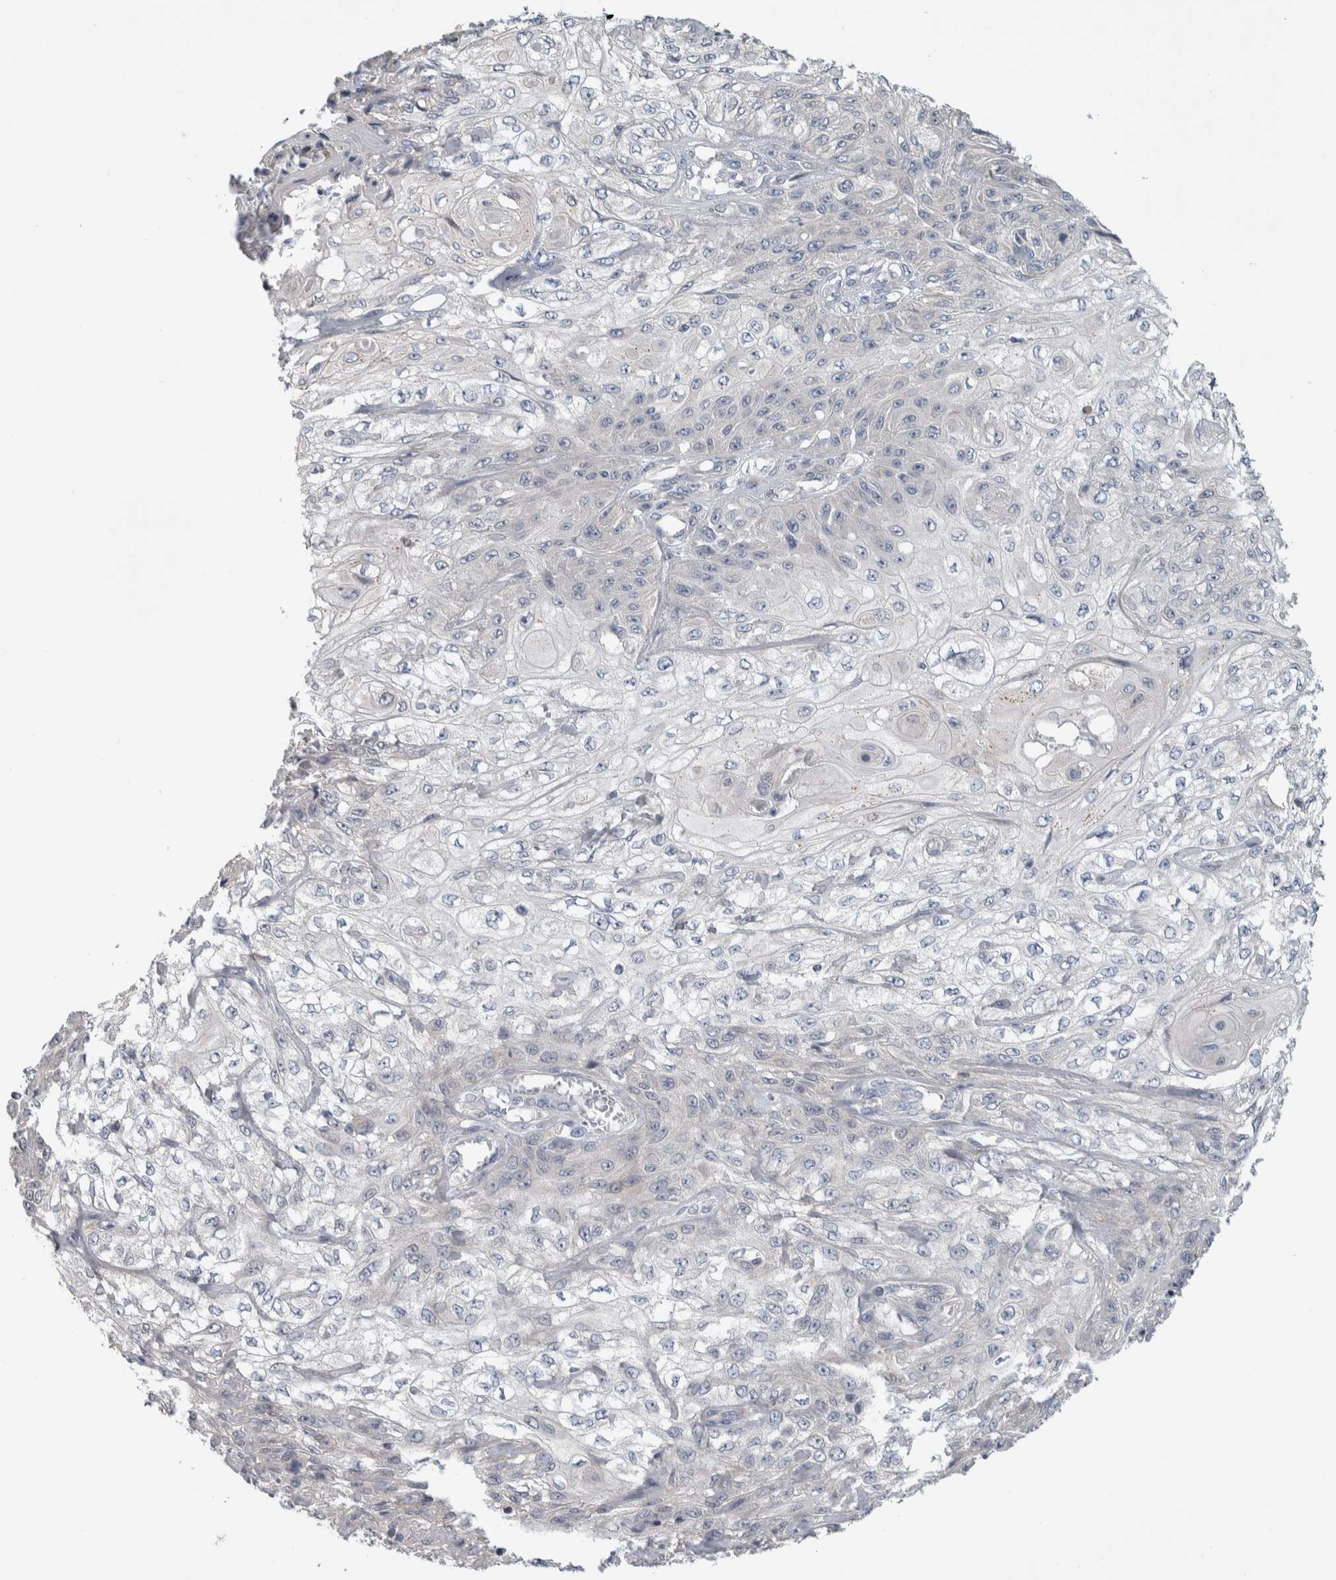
{"staining": {"intensity": "negative", "quantity": "none", "location": "none"}, "tissue": "skin cancer", "cell_type": "Tumor cells", "image_type": "cancer", "snomed": [{"axis": "morphology", "description": "Squamous cell carcinoma, NOS"}, {"axis": "morphology", "description": "Squamous cell carcinoma, metastatic, NOS"}, {"axis": "topography", "description": "Skin"}, {"axis": "topography", "description": "Lymph node"}], "caption": "High magnification brightfield microscopy of skin metastatic squamous cell carcinoma stained with DAB (3,3'-diaminobenzidine) (brown) and counterstained with hematoxylin (blue): tumor cells show no significant expression.", "gene": "TAX1BP1", "patient": {"sex": "male", "age": 75}}